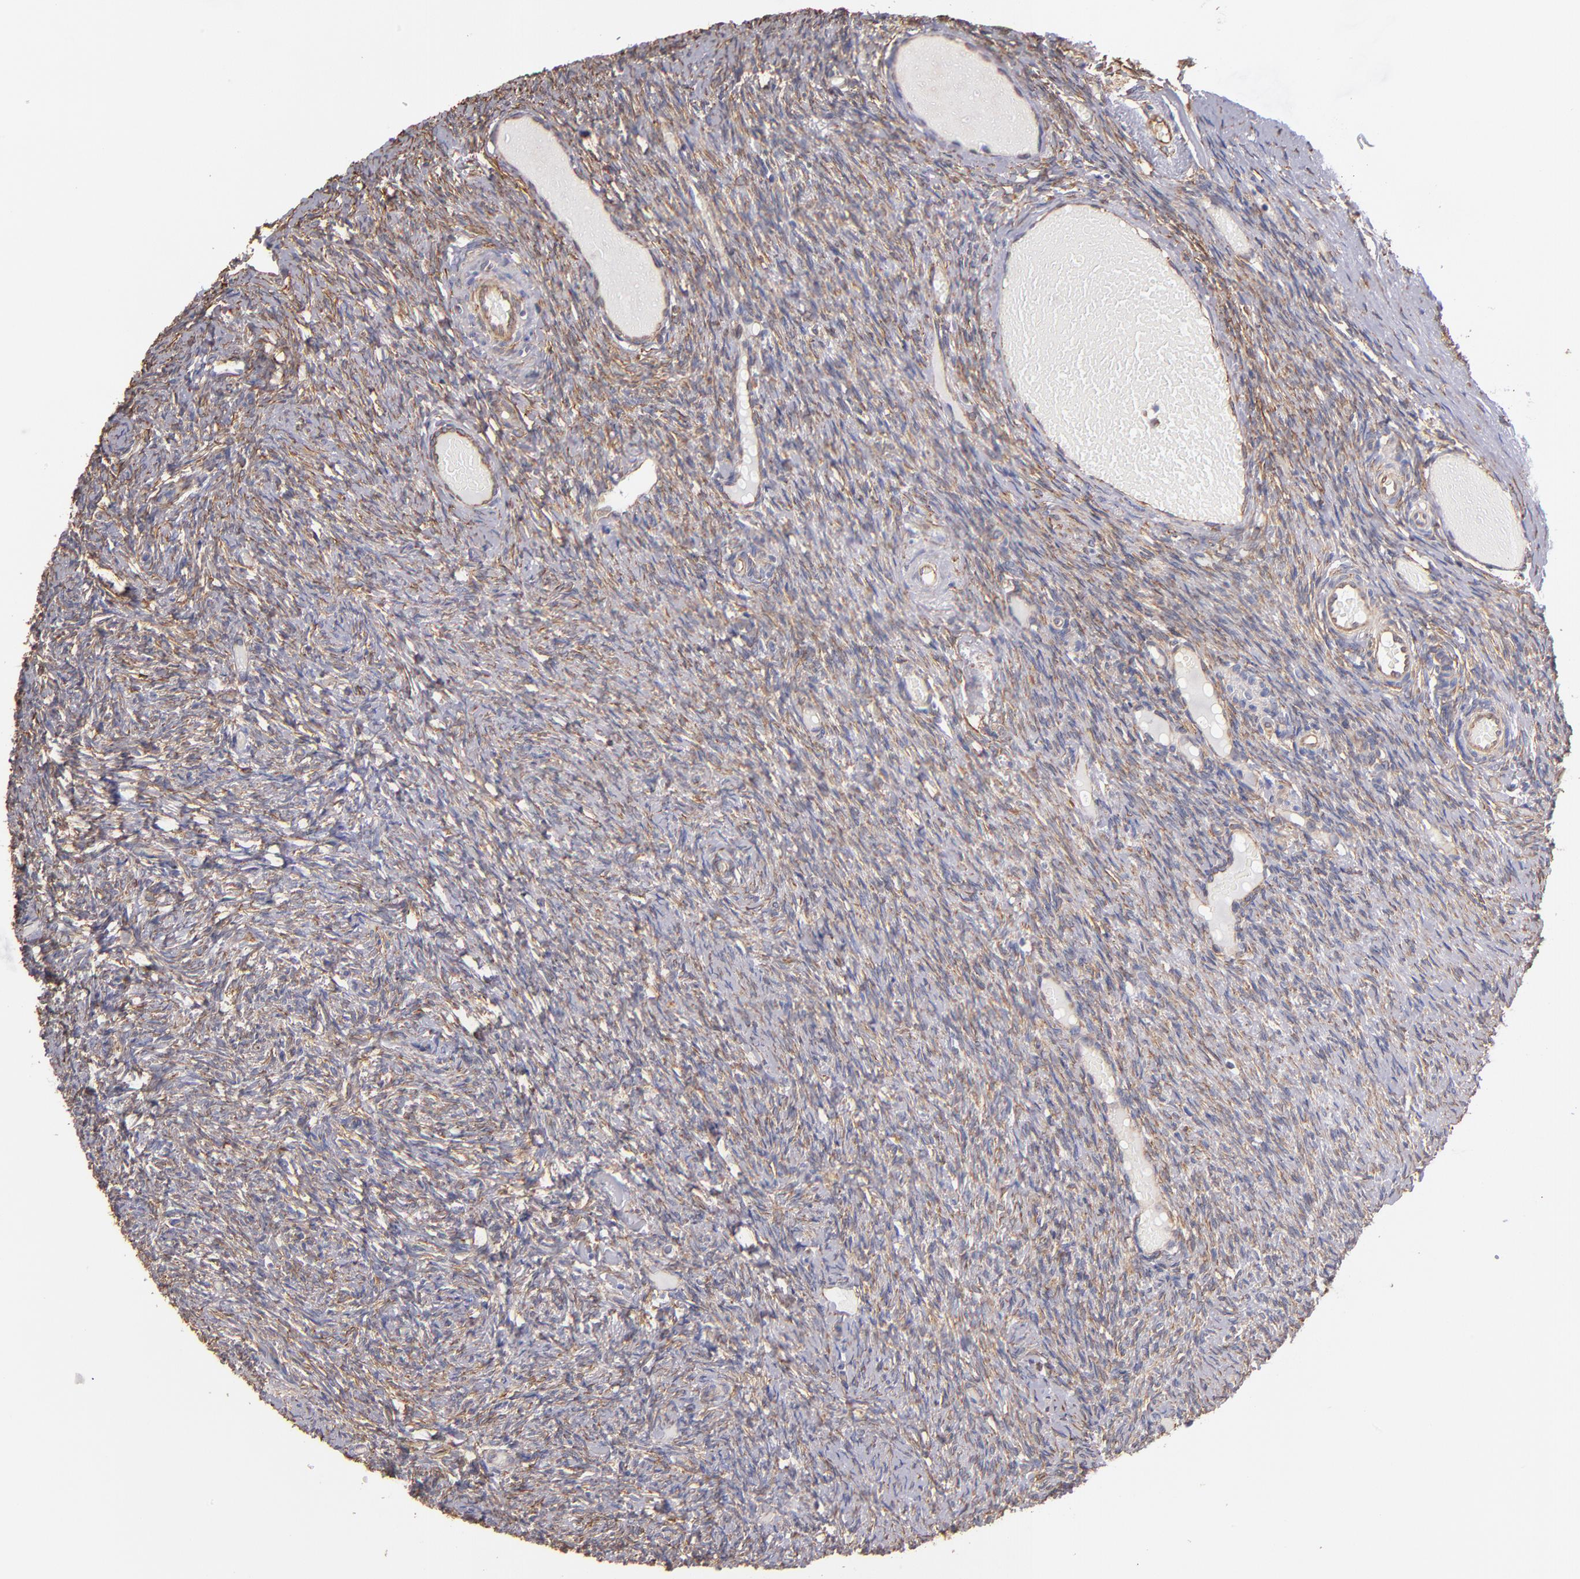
{"staining": {"intensity": "moderate", "quantity": "25%-75%", "location": "cytoplasmic/membranous"}, "tissue": "ovary", "cell_type": "Ovarian stroma cells", "image_type": "normal", "snomed": [{"axis": "morphology", "description": "Normal tissue, NOS"}, {"axis": "topography", "description": "Ovary"}], "caption": "The photomicrograph displays immunohistochemical staining of normal ovary. There is moderate cytoplasmic/membranous expression is present in approximately 25%-75% of ovarian stroma cells. (Stains: DAB (3,3'-diaminobenzidine) in brown, nuclei in blue, Microscopy: brightfield microscopy at high magnification).", "gene": "ABCC1", "patient": {"sex": "female", "age": 60}}